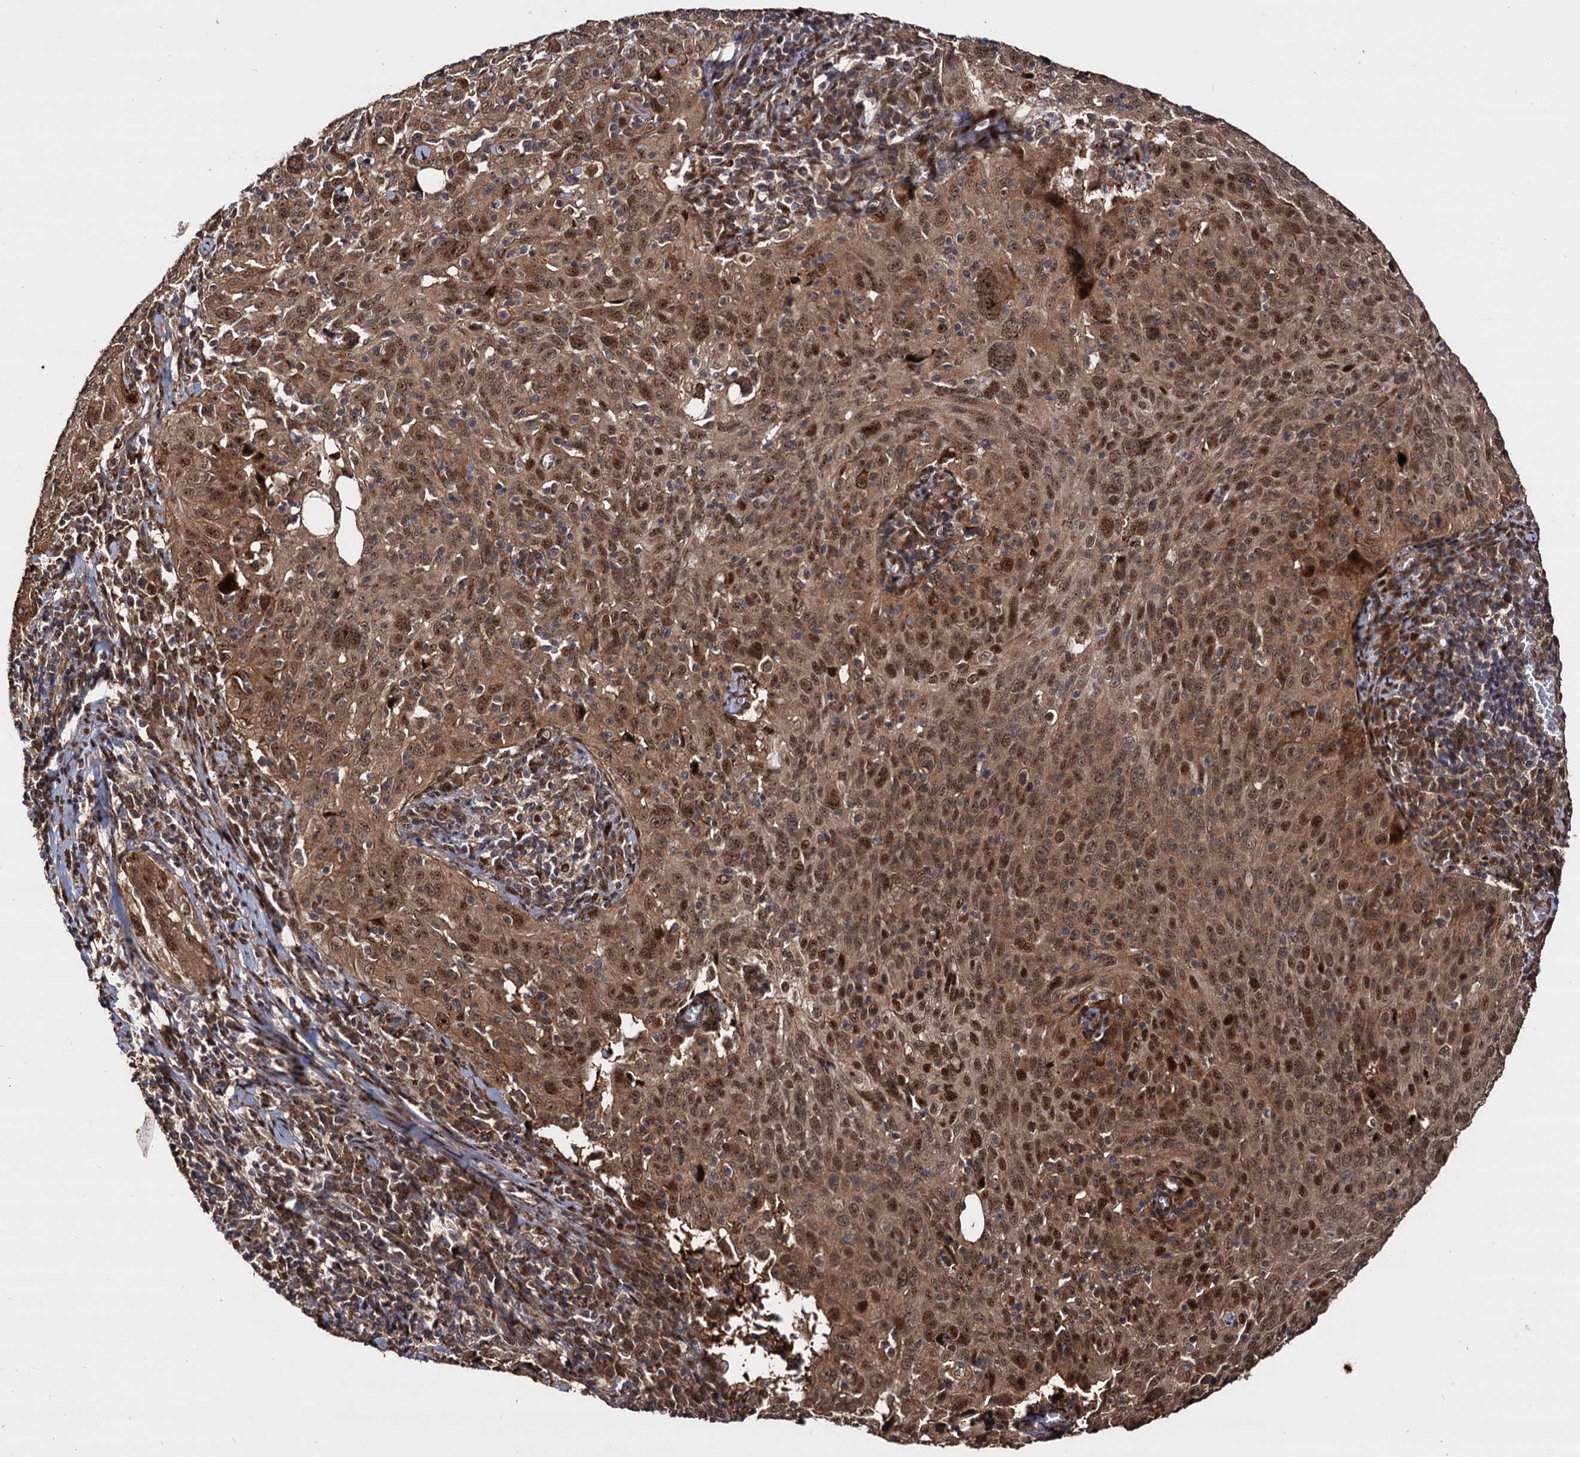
{"staining": {"intensity": "moderate", "quantity": ">75%", "location": "cytoplasmic/membranous,nuclear"}, "tissue": "cervical cancer", "cell_type": "Tumor cells", "image_type": "cancer", "snomed": [{"axis": "morphology", "description": "Squamous cell carcinoma, NOS"}, {"axis": "topography", "description": "Cervix"}], "caption": "High-magnification brightfield microscopy of cervical squamous cell carcinoma stained with DAB (brown) and counterstained with hematoxylin (blue). tumor cells exhibit moderate cytoplasmic/membranous and nuclear staining is identified in approximately>75% of cells.", "gene": "PIGB", "patient": {"sex": "female", "age": 31}}